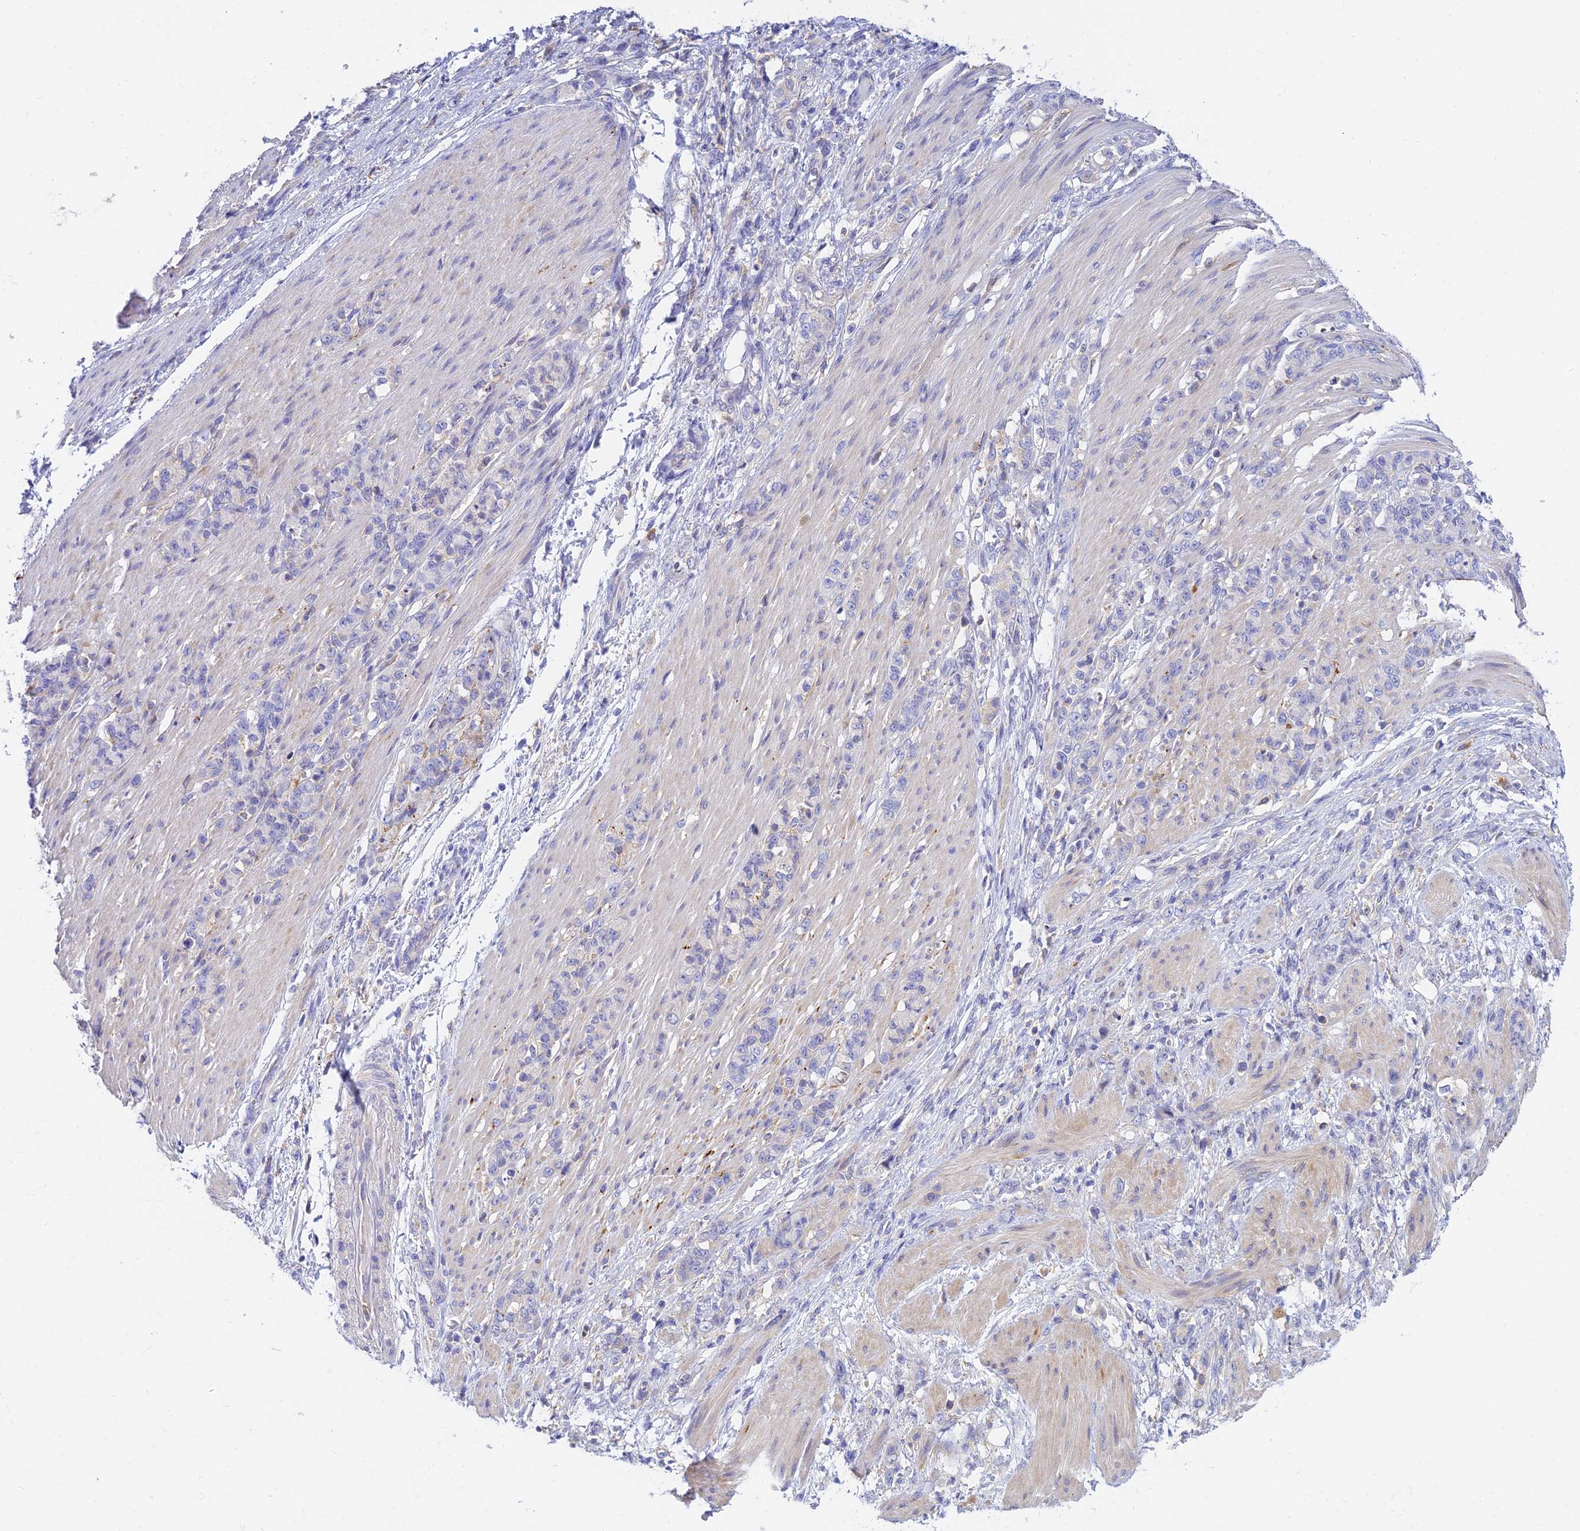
{"staining": {"intensity": "negative", "quantity": "none", "location": "none"}, "tissue": "stomach cancer", "cell_type": "Tumor cells", "image_type": "cancer", "snomed": [{"axis": "morphology", "description": "Adenocarcinoma, NOS"}, {"axis": "topography", "description": "Stomach"}], "caption": "DAB immunohistochemical staining of human stomach cancer (adenocarcinoma) shows no significant positivity in tumor cells.", "gene": "ARL8B", "patient": {"sex": "female", "age": 79}}